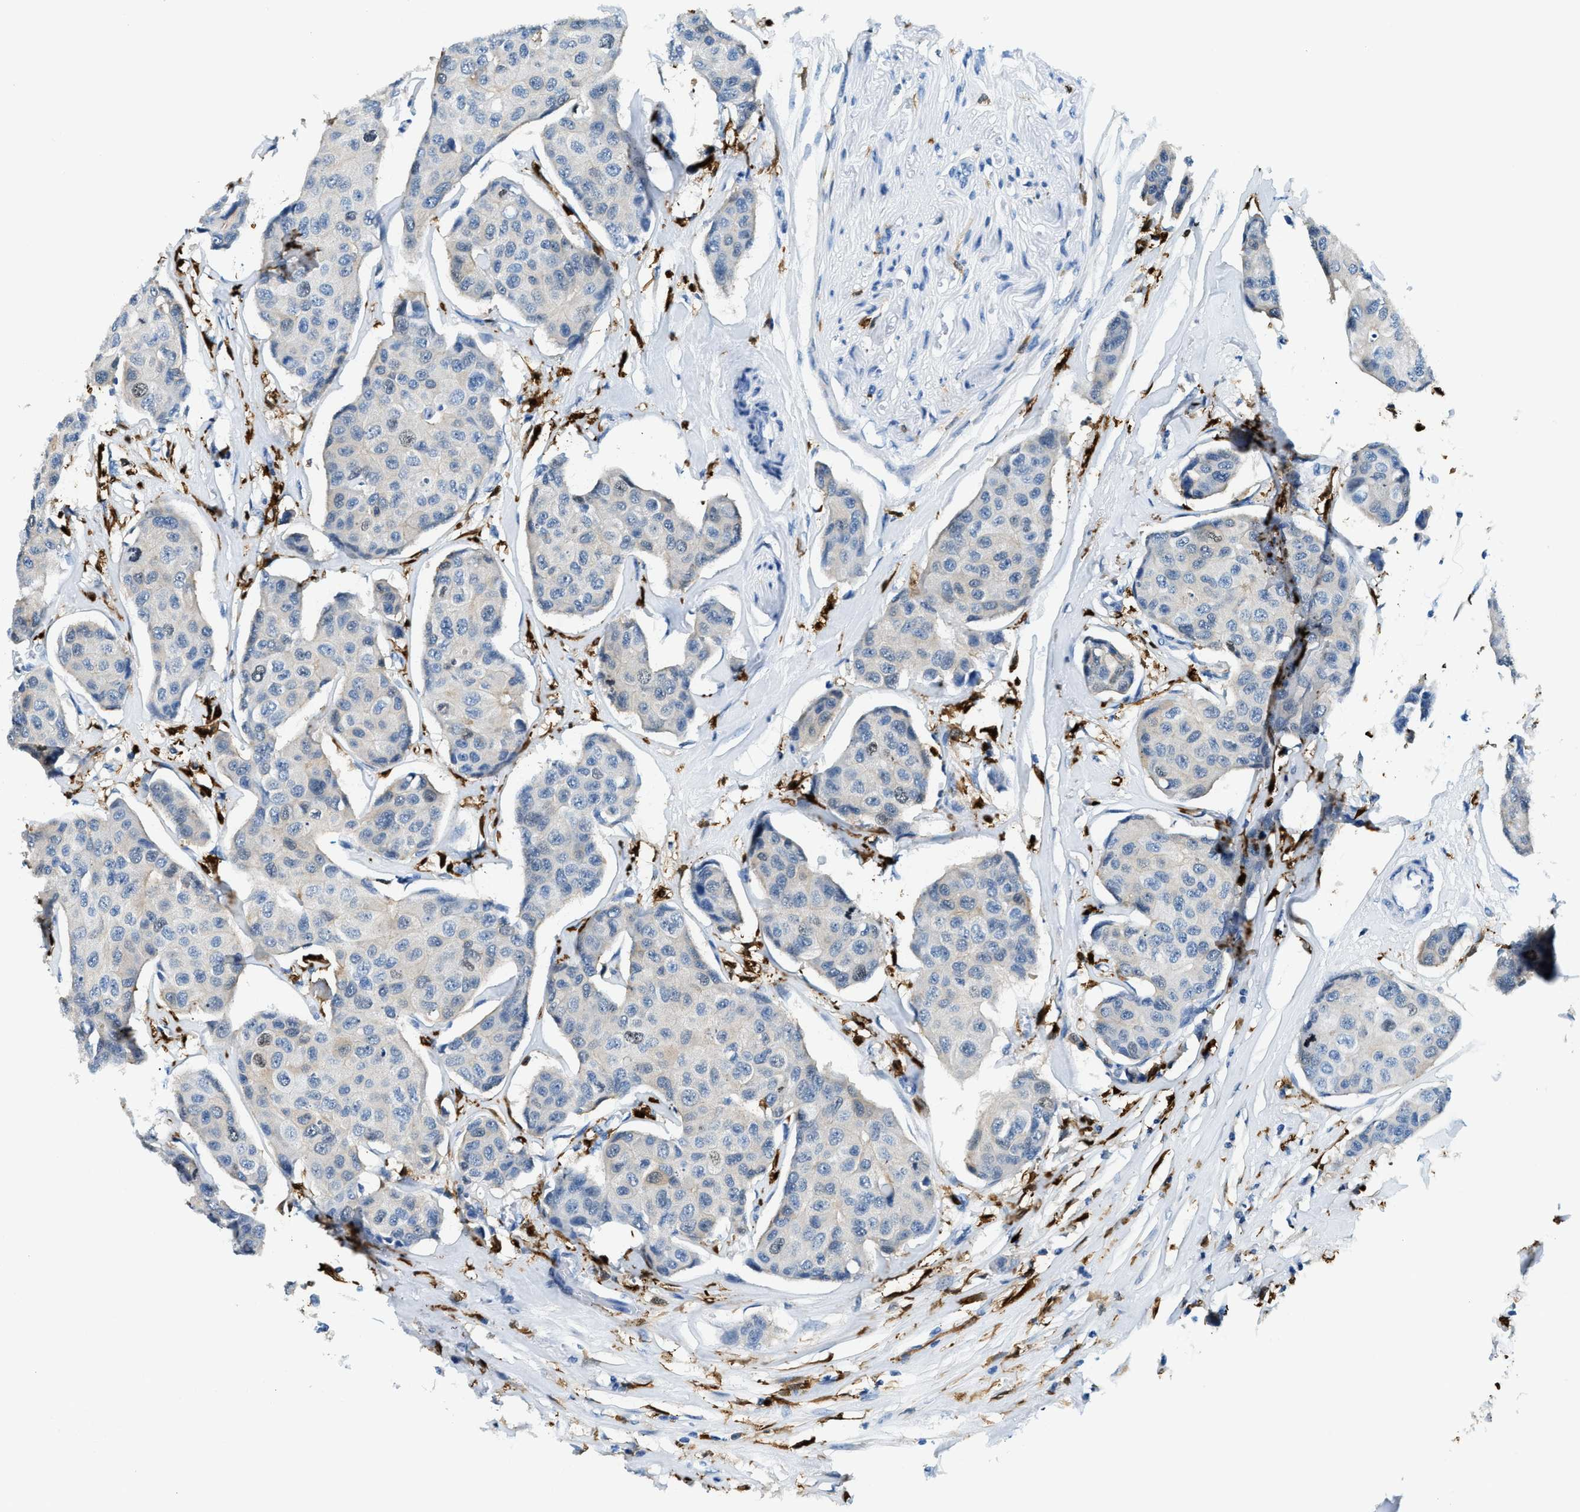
{"staining": {"intensity": "negative", "quantity": "none", "location": "none"}, "tissue": "breast cancer", "cell_type": "Tumor cells", "image_type": "cancer", "snomed": [{"axis": "morphology", "description": "Duct carcinoma"}, {"axis": "topography", "description": "Breast"}], "caption": "Image shows no significant protein positivity in tumor cells of breast cancer.", "gene": "CAPG", "patient": {"sex": "female", "age": 80}}